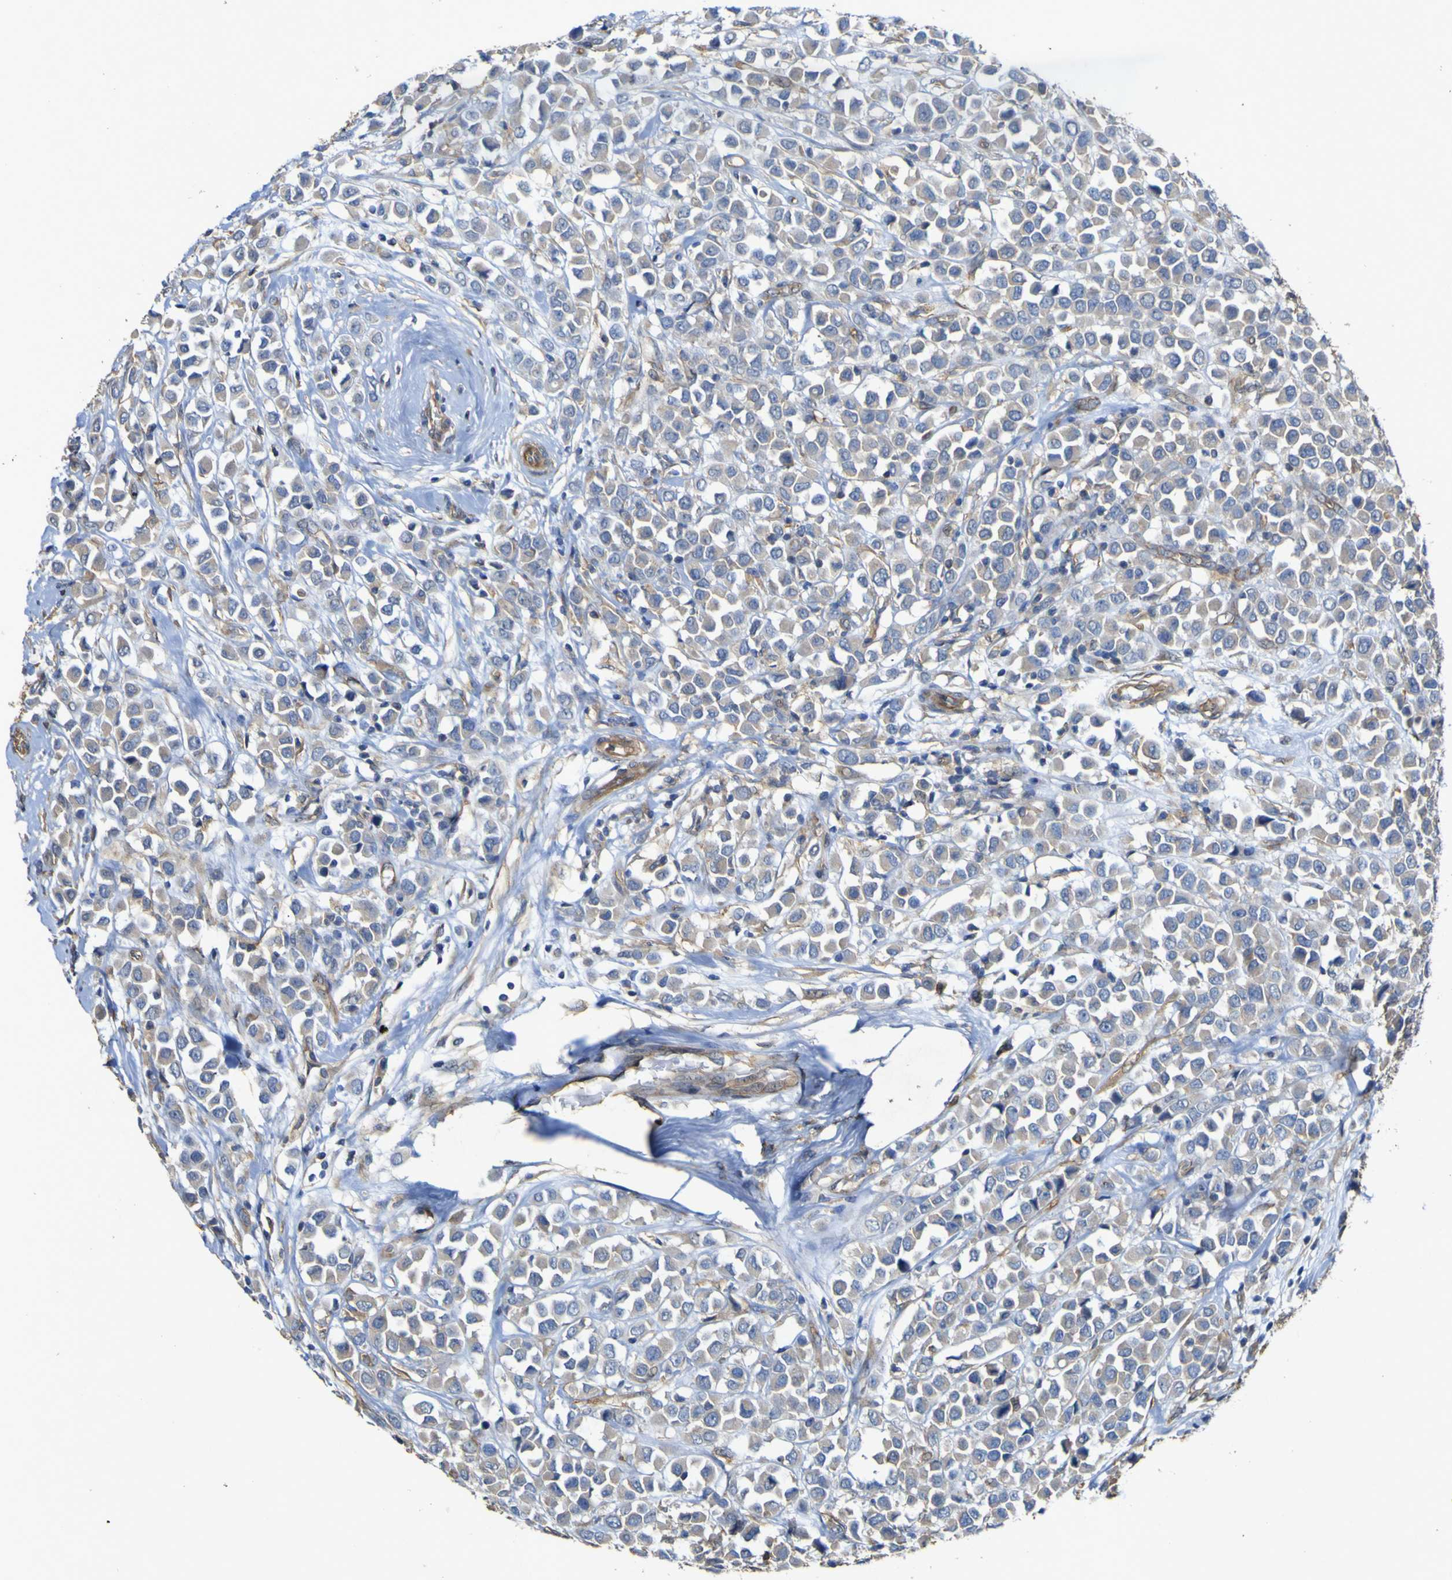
{"staining": {"intensity": "weak", "quantity": ">75%", "location": "cytoplasmic/membranous"}, "tissue": "breast cancer", "cell_type": "Tumor cells", "image_type": "cancer", "snomed": [{"axis": "morphology", "description": "Duct carcinoma"}, {"axis": "topography", "description": "Breast"}], "caption": "Immunohistochemistry photomicrograph of human breast cancer (infiltrating ductal carcinoma) stained for a protein (brown), which reveals low levels of weak cytoplasmic/membranous positivity in about >75% of tumor cells.", "gene": "TNFSF15", "patient": {"sex": "female", "age": 61}}